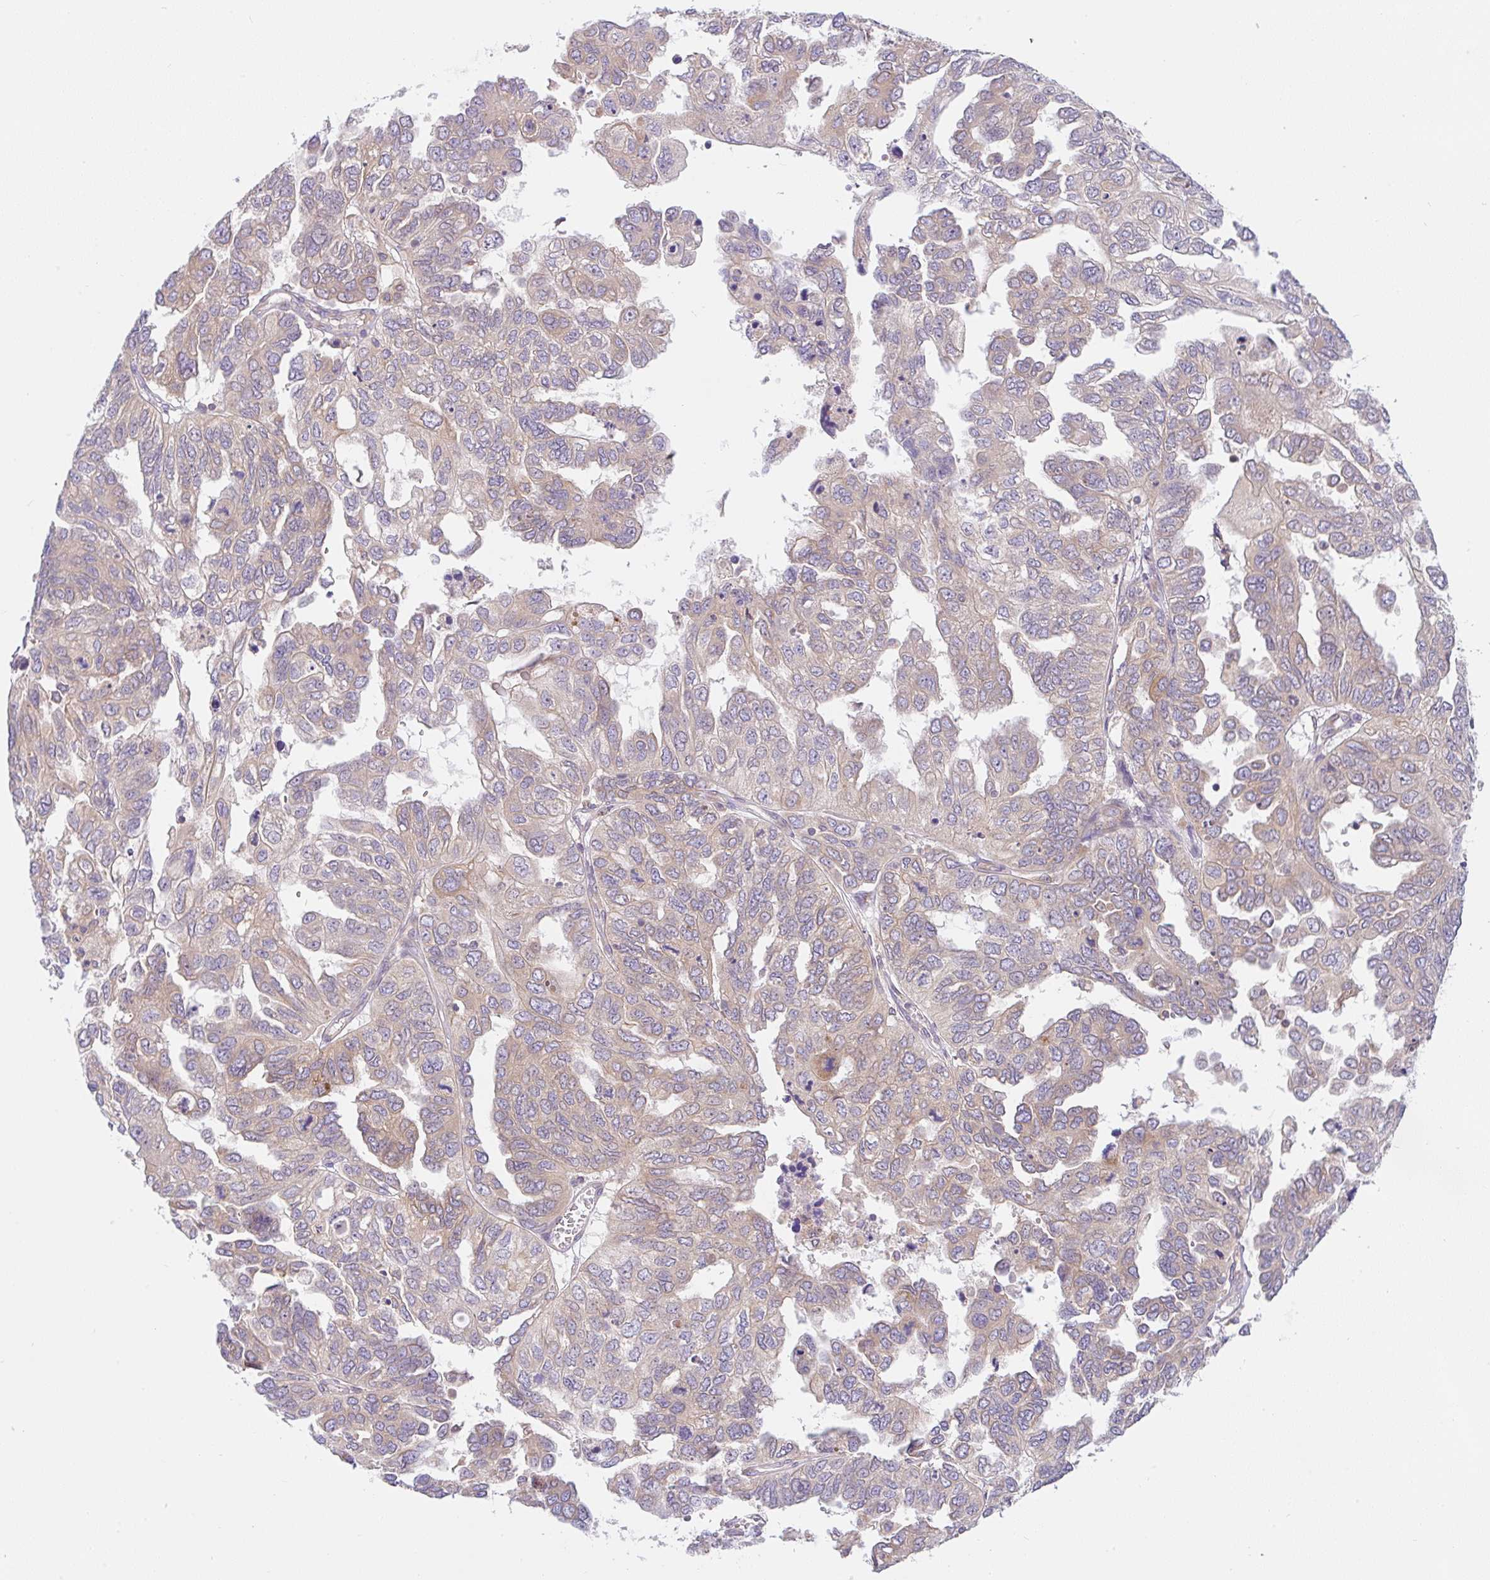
{"staining": {"intensity": "weak", "quantity": "25%-75%", "location": "cytoplasmic/membranous"}, "tissue": "ovarian cancer", "cell_type": "Tumor cells", "image_type": "cancer", "snomed": [{"axis": "morphology", "description": "Cystadenocarcinoma, serous, NOS"}, {"axis": "topography", "description": "Ovary"}], "caption": "Ovarian serous cystadenocarcinoma stained with DAB (3,3'-diaminobenzidine) immunohistochemistry (IHC) exhibits low levels of weak cytoplasmic/membranous positivity in approximately 25%-75% of tumor cells.", "gene": "DERL2", "patient": {"sex": "female", "age": 53}}